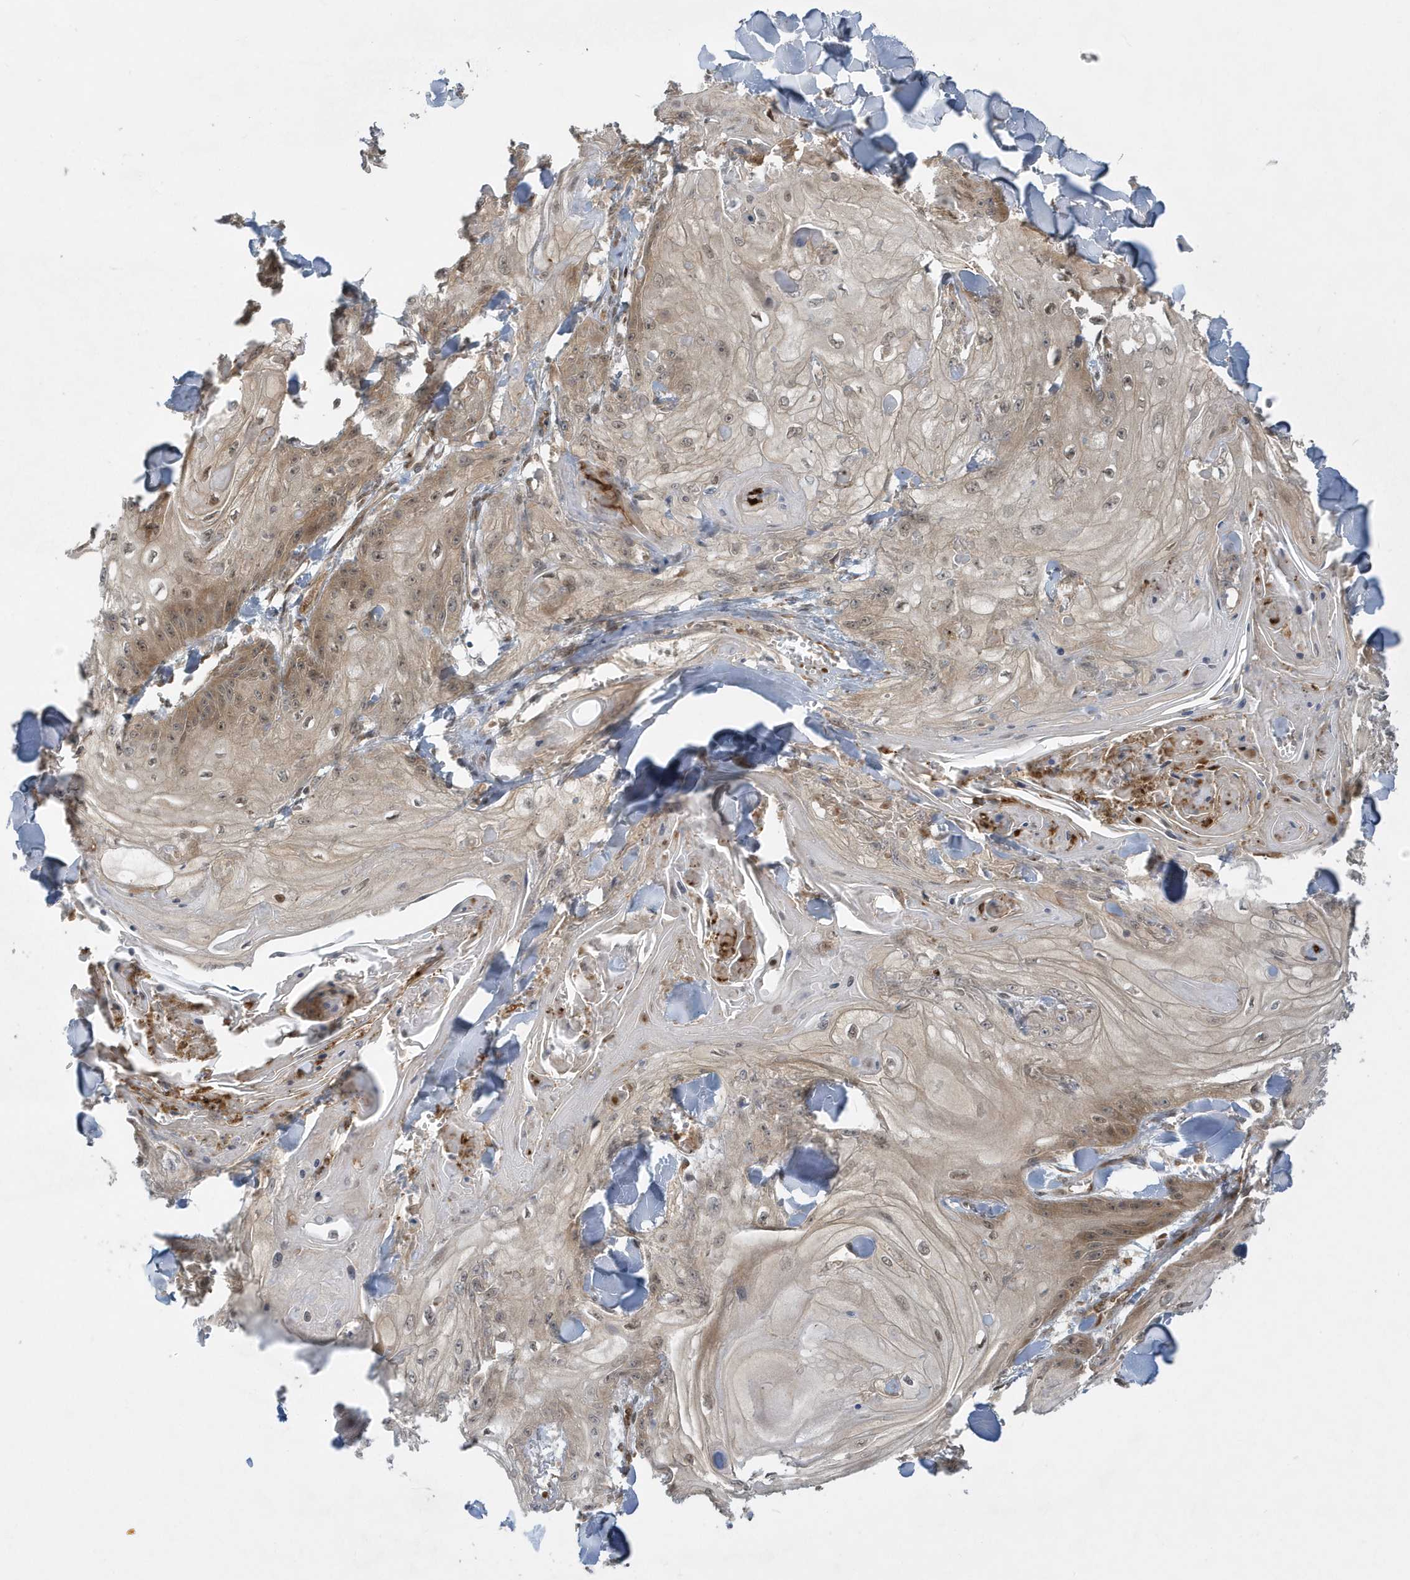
{"staining": {"intensity": "weak", "quantity": "25%-75%", "location": "cytoplasmic/membranous,nuclear"}, "tissue": "skin cancer", "cell_type": "Tumor cells", "image_type": "cancer", "snomed": [{"axis": "morphology", "description": "Squamous cell carcinoma, NOS"}, {"axis": "topography", "description": "Skin"}], "caption": "Brown immunohistochemical staining in skin cancer (squamous cell carcinoma) exhibits weak cytoplasmic/membranous and nuclear staining in about 25%-75% of tumor cells.", "gene": "ATG4A", "patient": {"sex": "male", "age": 74}}